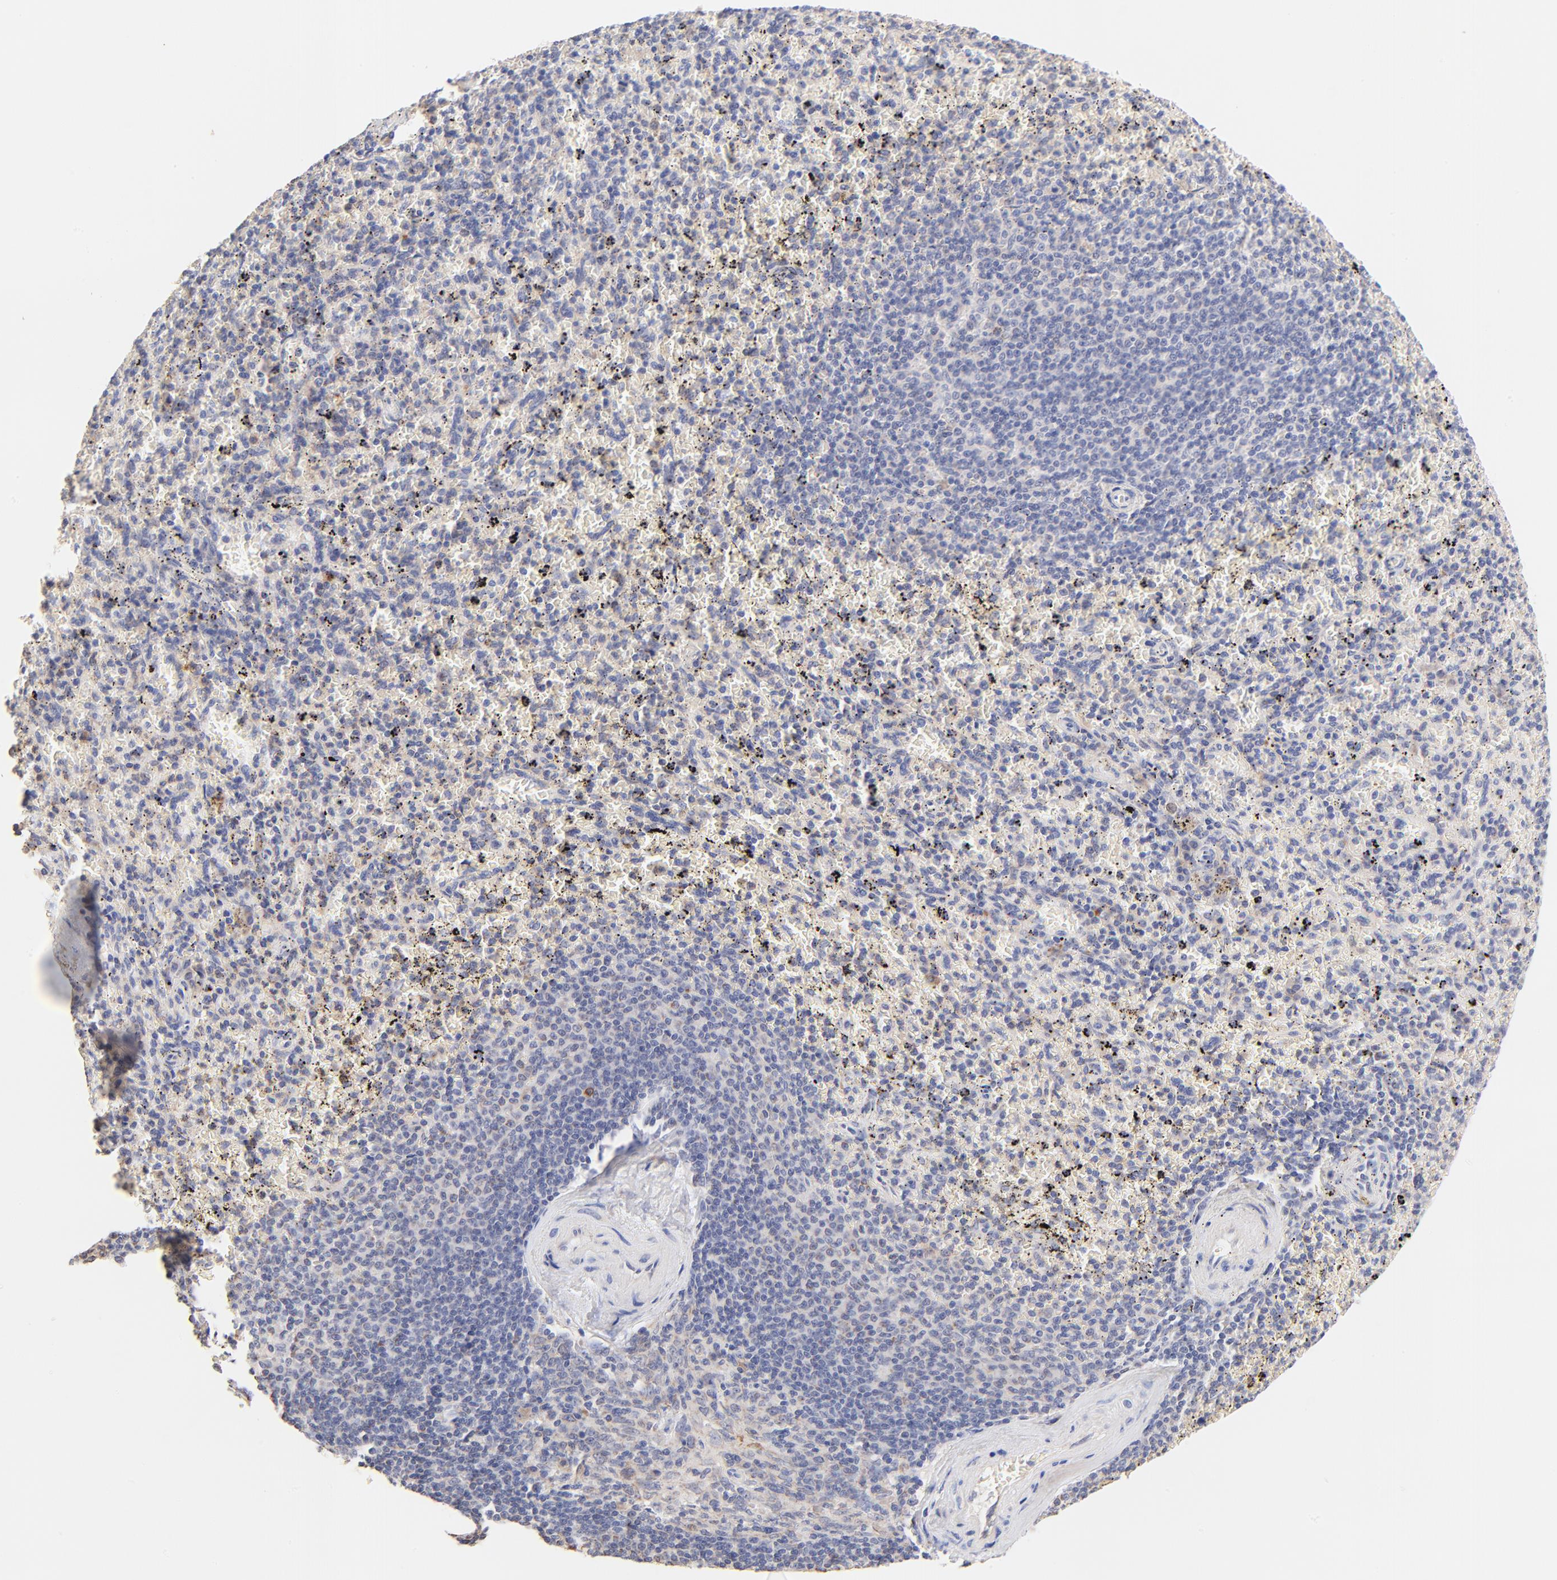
{"staining": {"intensity": "negative", "quantity": "none", "location": "none"}, "tissue": "spleen", "cell_type": "Cells in red pulp", "image_type": "normal", "snomed": [{"axis": "morphology", "description": "Normal tissue, NOS"}, {"axis": "topography", "description": "Spleen"}], "caption": "Benign spleen was stained to show a protein in brown. There is no significant expression in cells in red pulp. Nuclei are stained in blue.", "gene": "PTK7", "patient": {"sex": "female", "age": 43}}